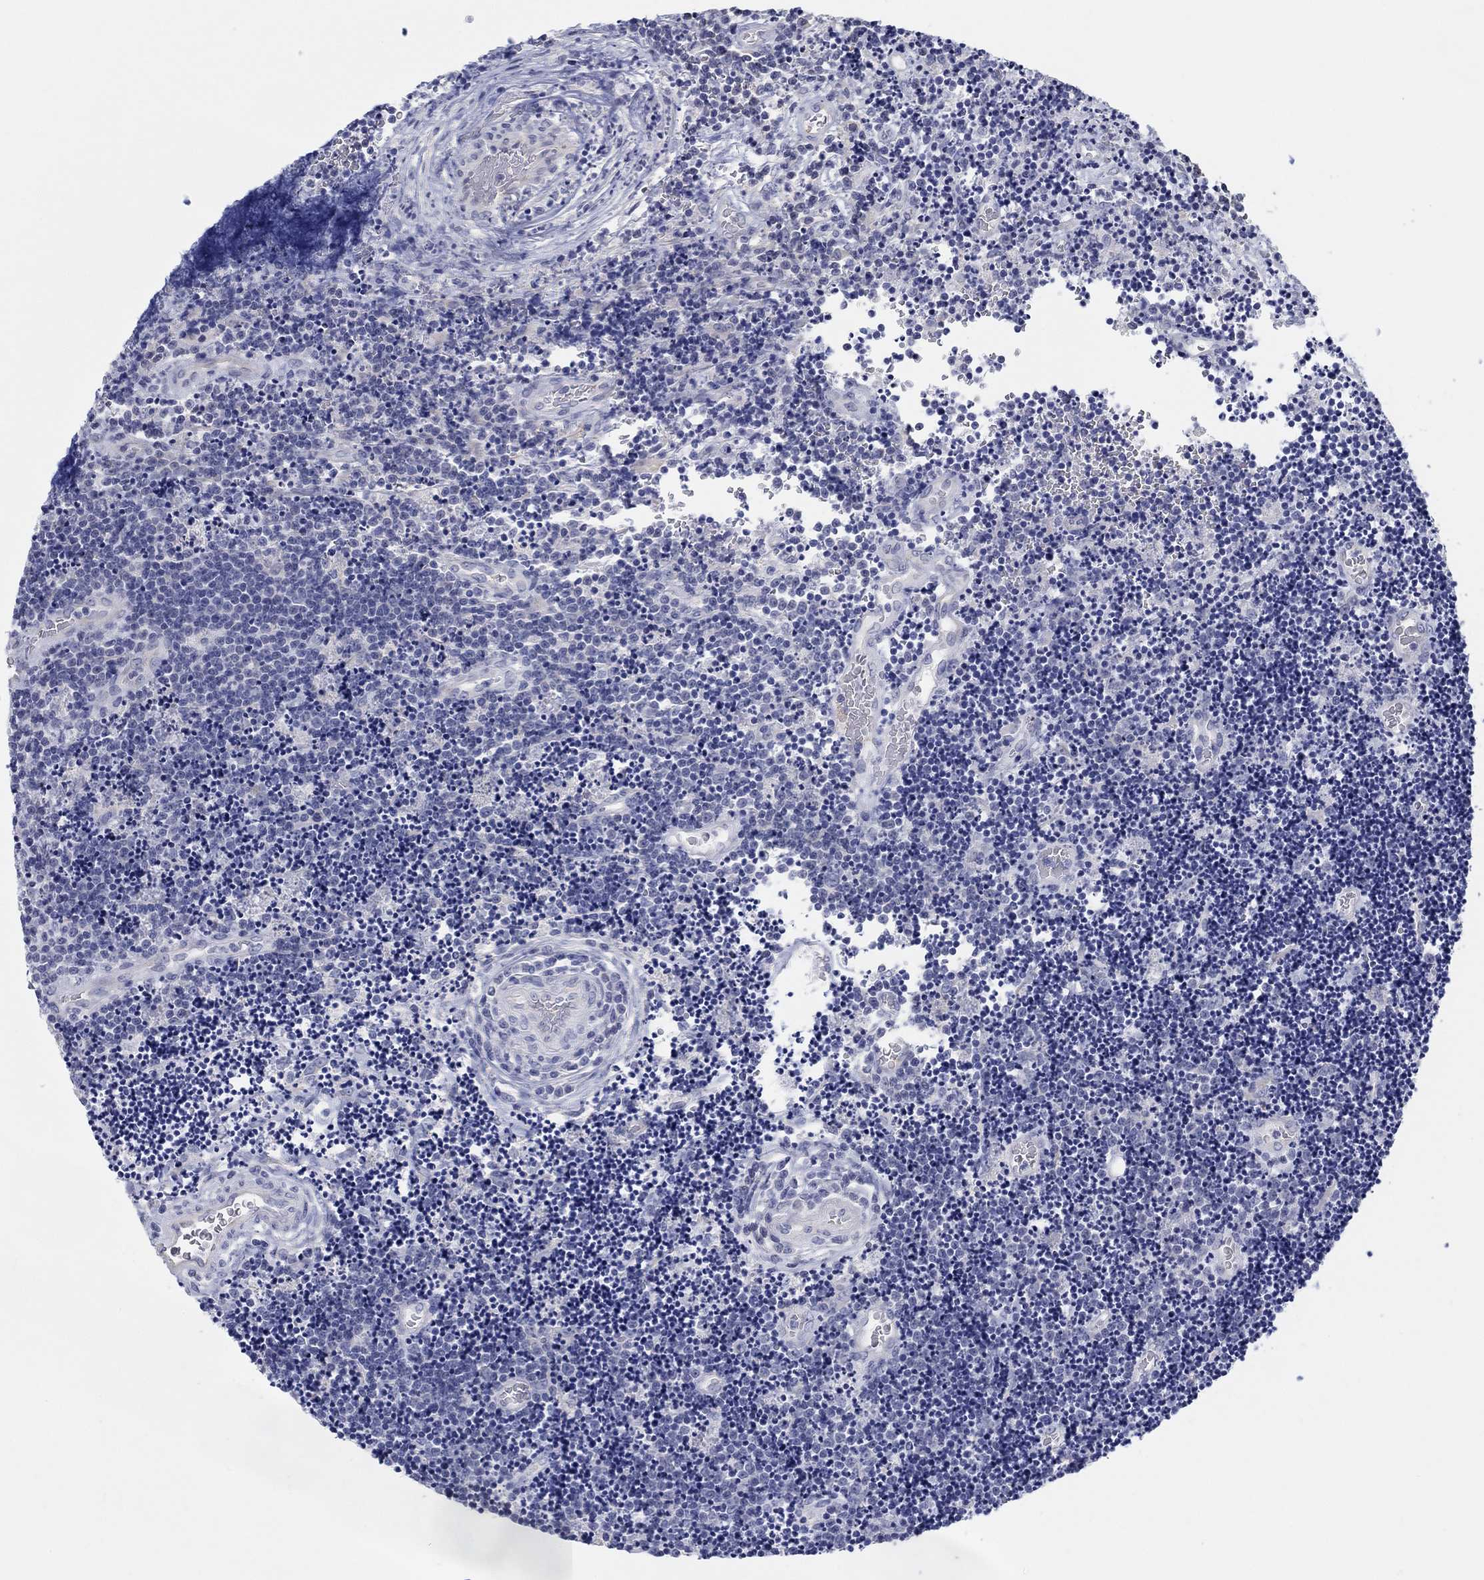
{"staining": {"intensity": "negative", "quantity": "none", "location": "none"}, "tissue": "lymphoma", "cell_type": "Tumor cells", "image_type": "cancer", "snomed": [{"axis": "morphology", "description": "Malignant lymphoma, non-Hodgkin's type, Low grade"}, {"axis": "topography", "description": "Brain"}], "caption": "Image shows no protein expression in tumor cells of malignant lymphoma, non-Hodgkin's type (low-grade) tissue.", "gene": "LRRC4C", "patient": {"sex": "female", "age": 66}}